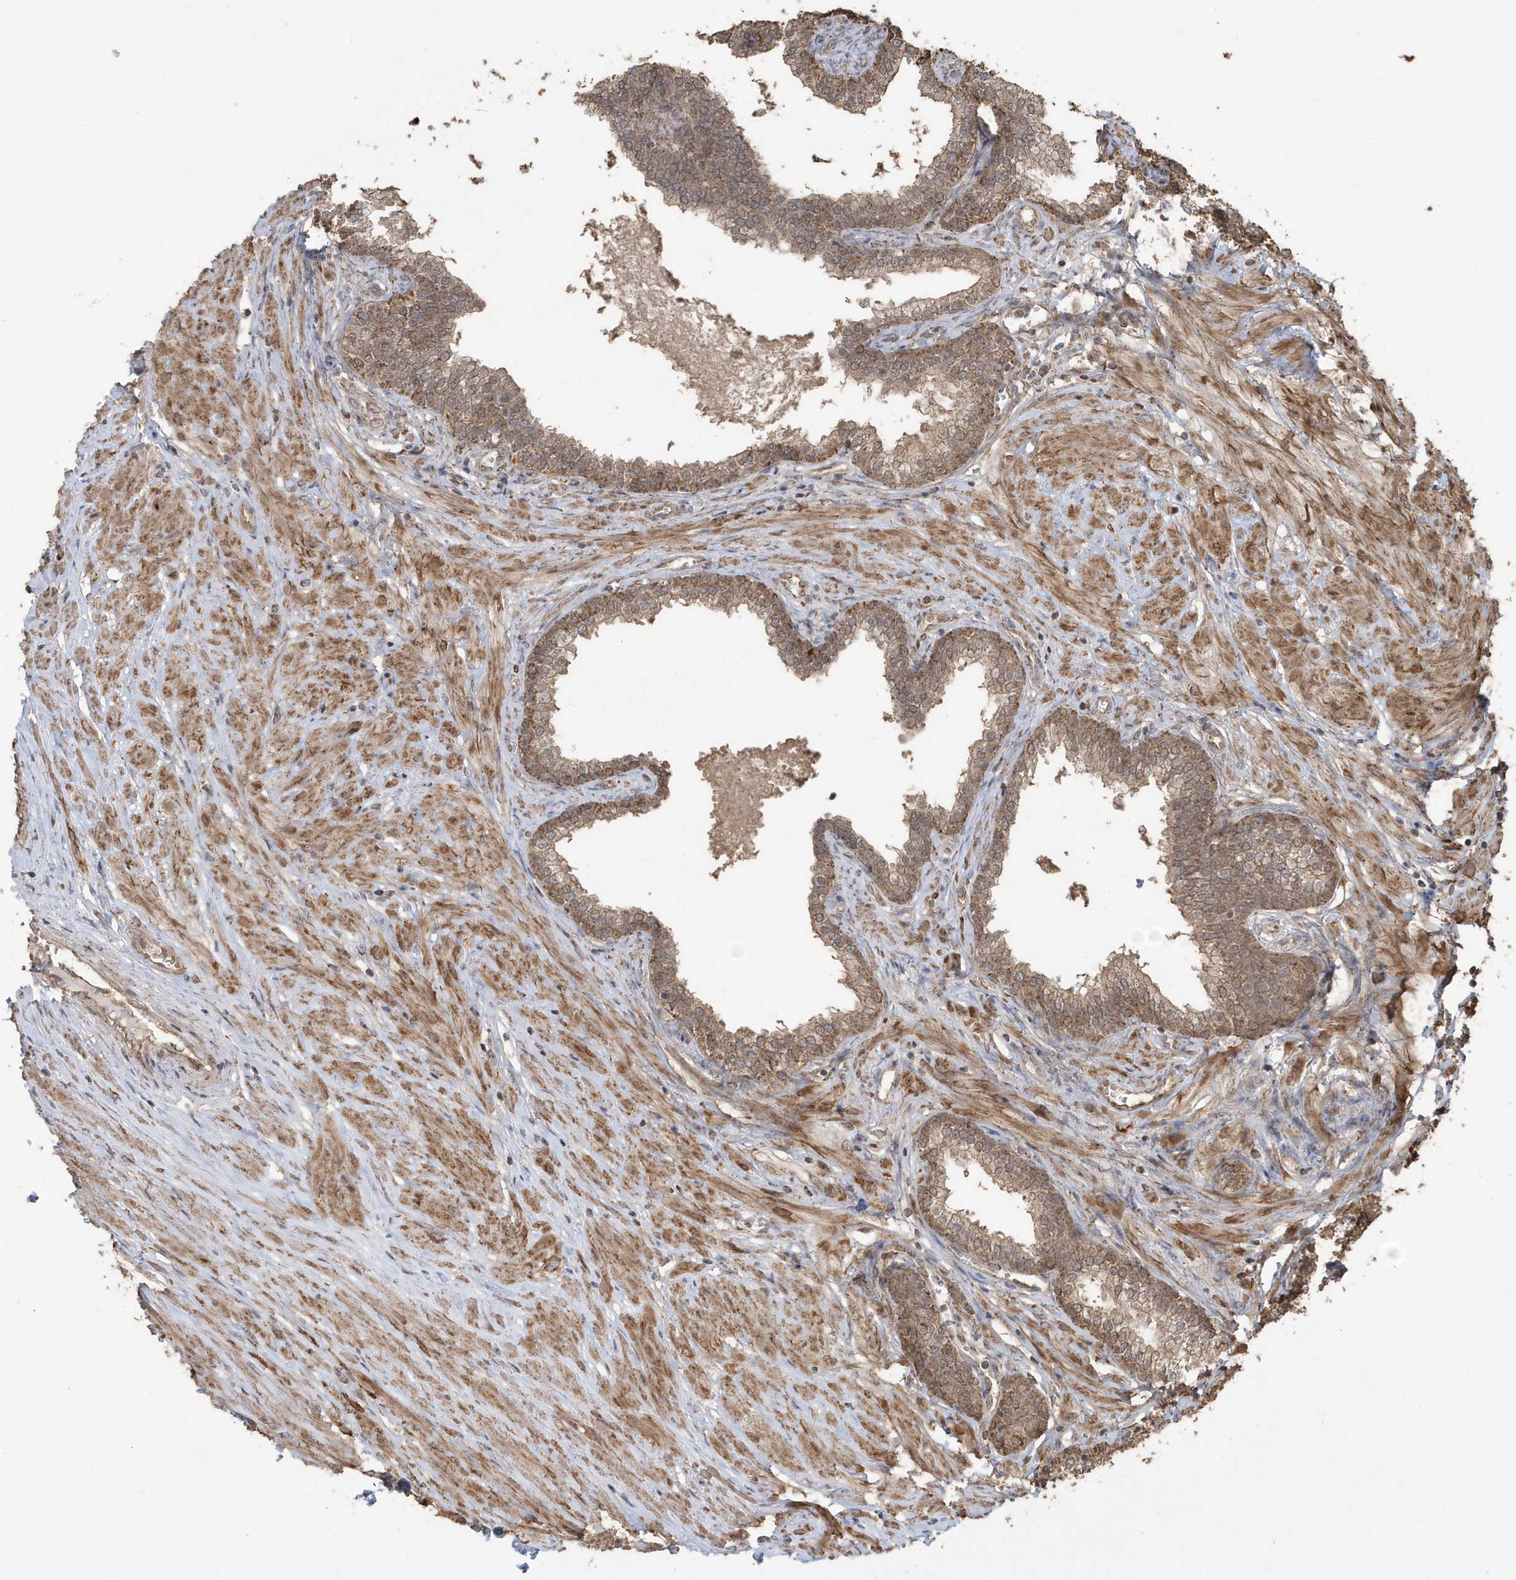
{"staining": {"intensity": "moderate", "quantity": ">75%", "location": "cytoplasmic/membranous"}, "tissue": "prostate", "cell_type": "Glandular cells", "image_type": "normal", "snomed": [{"axis": "morphology", "description": "Normal tissue, NOS"}, {"axis": "morphology", "description": "Urothelial carcinoma, Low grade"}, {"axis": "topography", "description": "Urinary bladder"}, {"axis": "topography", "description": "Prostate"}], "caption": "Brown immunohistochemical staining in benign prostate shows moderate cytoplasmic/membranous positivity in approximately >75% of glandular cells. The staining is performed using DAB (3,3'-diaminobenzidine) brown chromogen to label protein expression. The nuclei are counter-stained blue using hematoxylin.", "gene": "PAXBP1", "patient": {"sex": "male", "age": 60}}